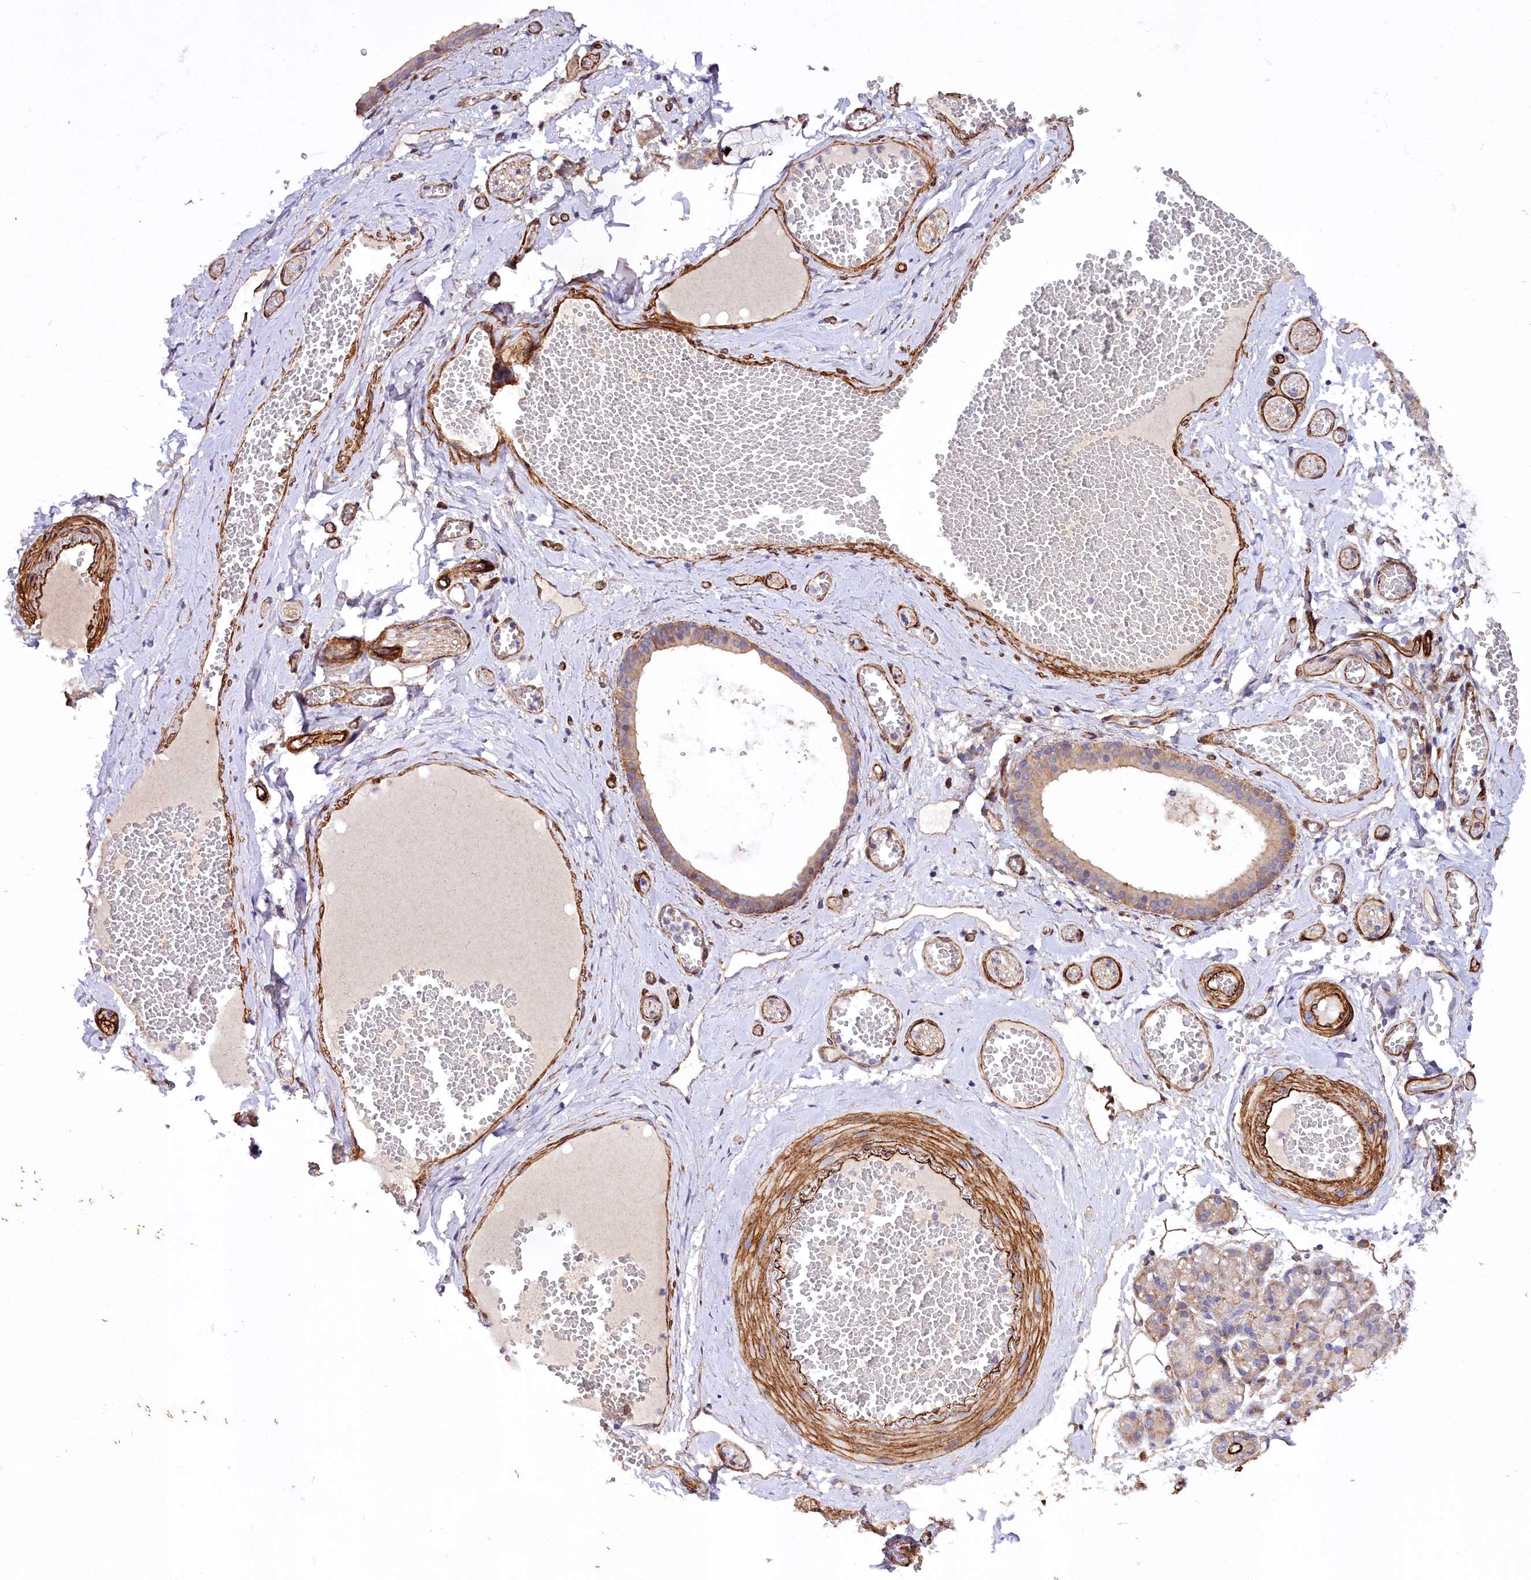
{"staining": {"intensity": "strong", "quantity": "<25%", "location": "cytoplasmic/membranous"}, "tissue": "salivary gland", "cell_type": "Glandular cells", "image_type": "normal", "snomed": [{"axis": "morphology", "description": "Normal tissue, NOS"}, {"axis": "topography", "description": "Salivary gland"}], "caption": "Immunohistochemical staining of benign salivary gland displays strong cytoplasmic/membranous protein expression in about <25% of glandular cells.", "gene": "SPATS2", "patient": {"sex": "male", "age": 63}}